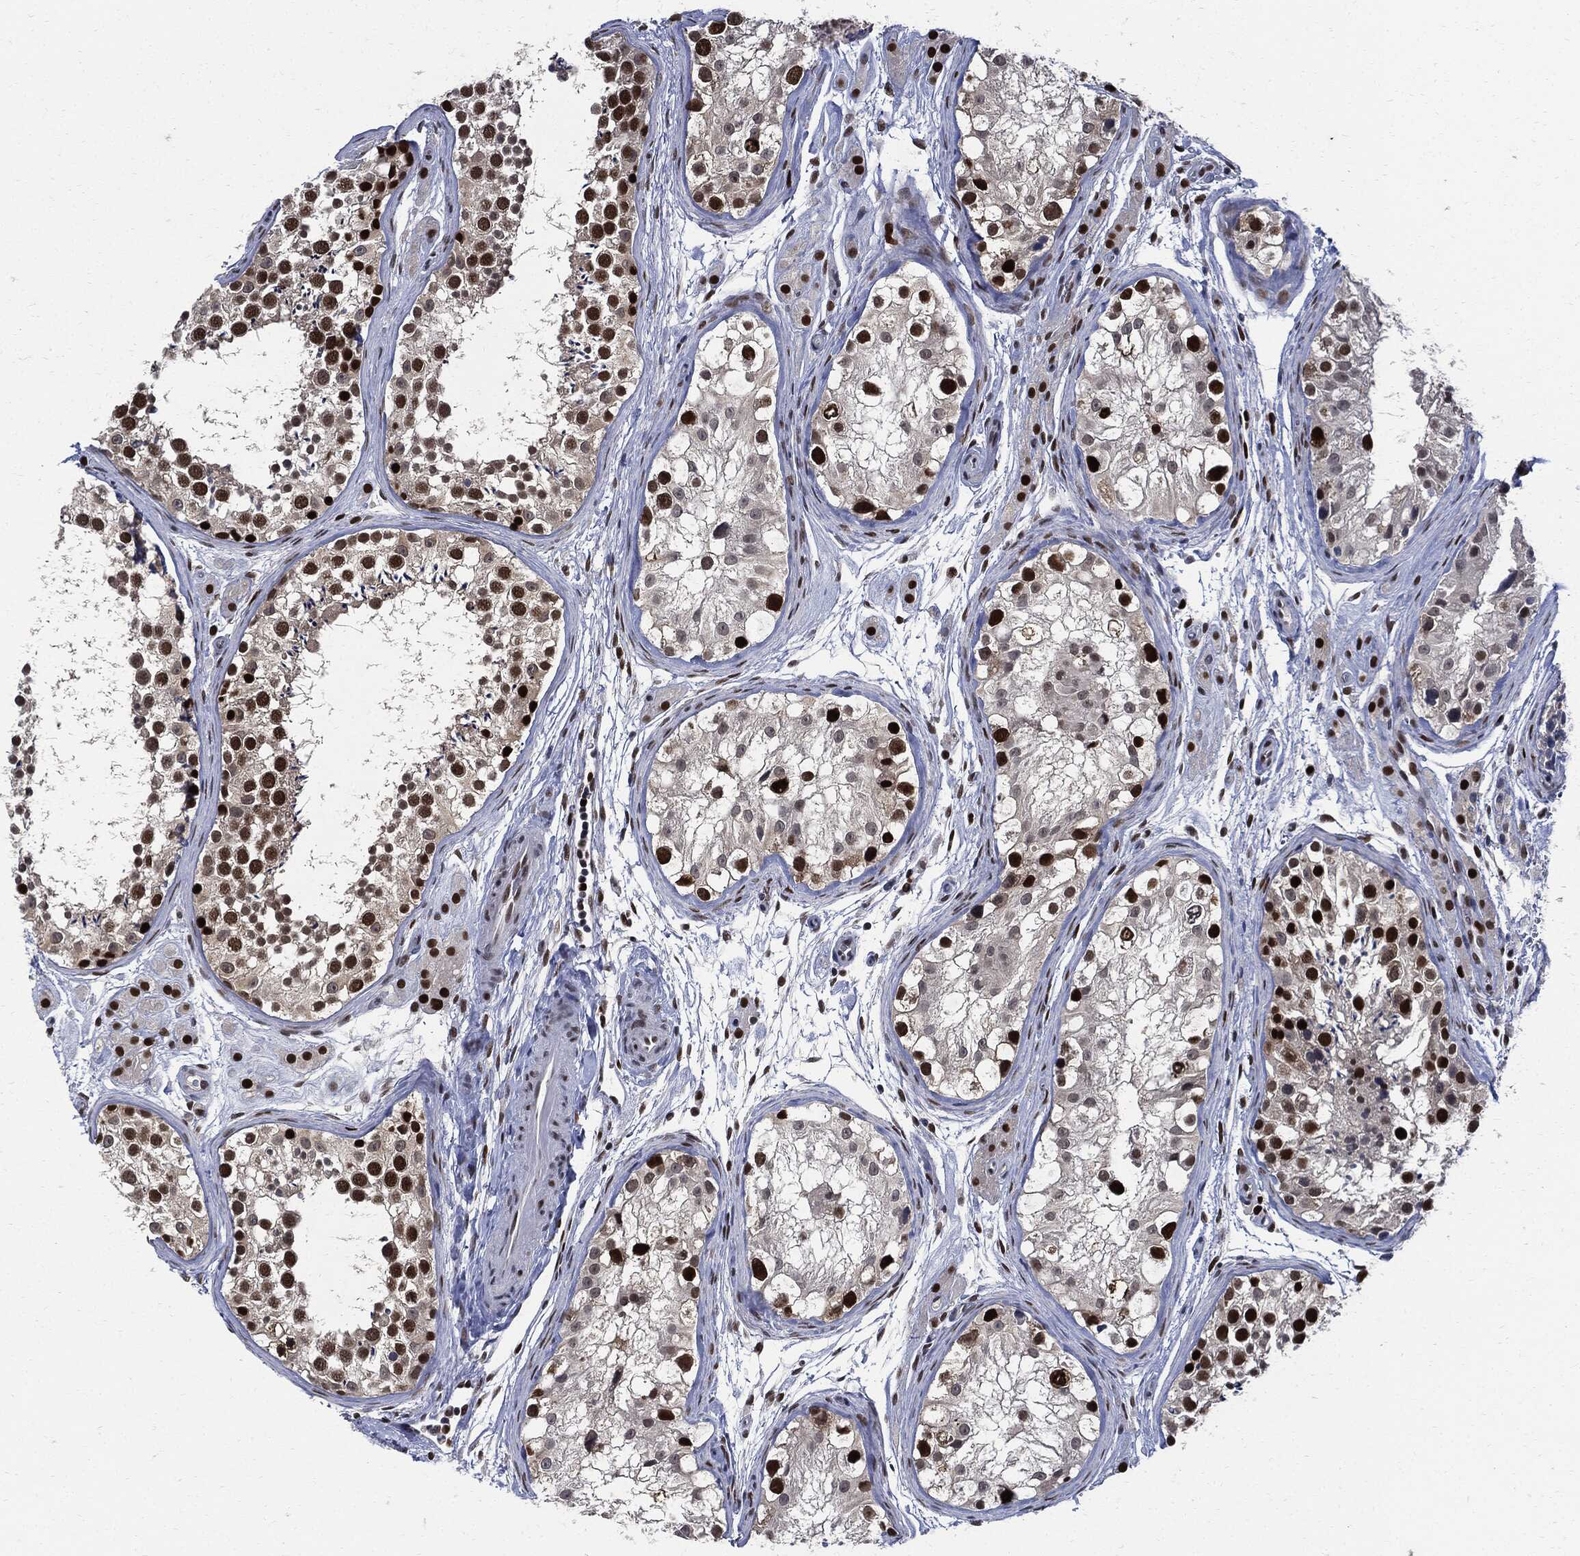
{"staining": {"intensity": "strong", "quantity": ">75%", "location": "nuclear"}, "tissue": "testis", "cell_type": "Cells in seminiferous ducts", "image_type": "normal", "snomed": [{"axis": "morphology", "description": "Normal tissue, NOS"}, {"axis": "topography", "description": "Testis"}], "caption": "A micrograph of human testis stained for a protein displays strong nuclear brown staining in cells in seminiferous ducts.", "gene": "PCNA", "patient": {"sex": "male", "age": 31}}